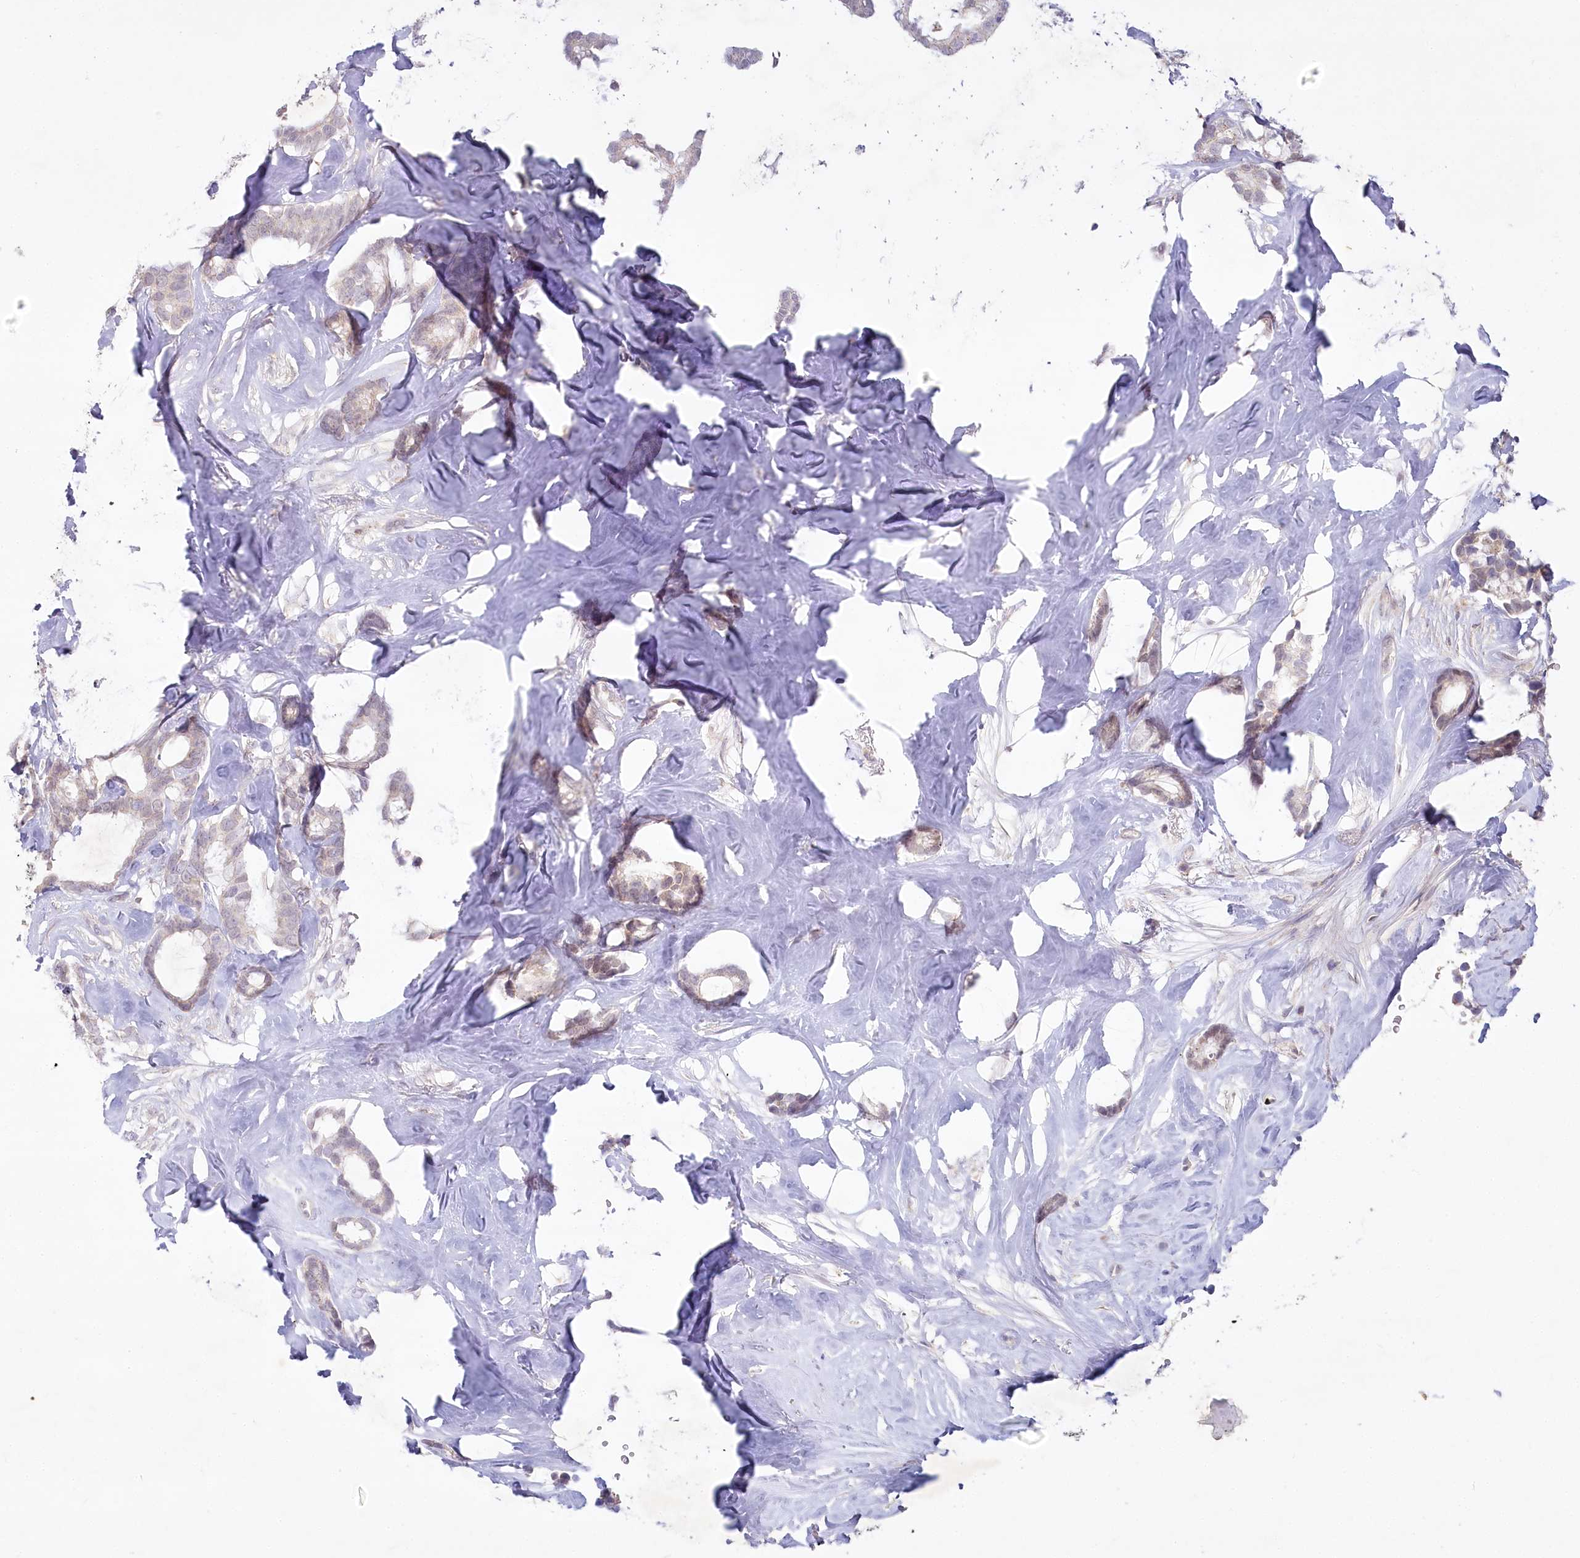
{"staining": {"intensity": "weak", "quantity": "<25%", "location": "nuclear"}, "tissue": "breast cancer", "cell_type": "Tumor cells", "image_type": "cancer", "snomed": [{"axis": "morphology", "description": "Duct carcinoma"}, {"axis": "topography", "description": "Breast"}], "caption": "Tumor cells are negative for protein expression in human breast intraductal carcinoma.", "gene": "ABITRAM", "patient": {"sex": "female", "age": 87}}